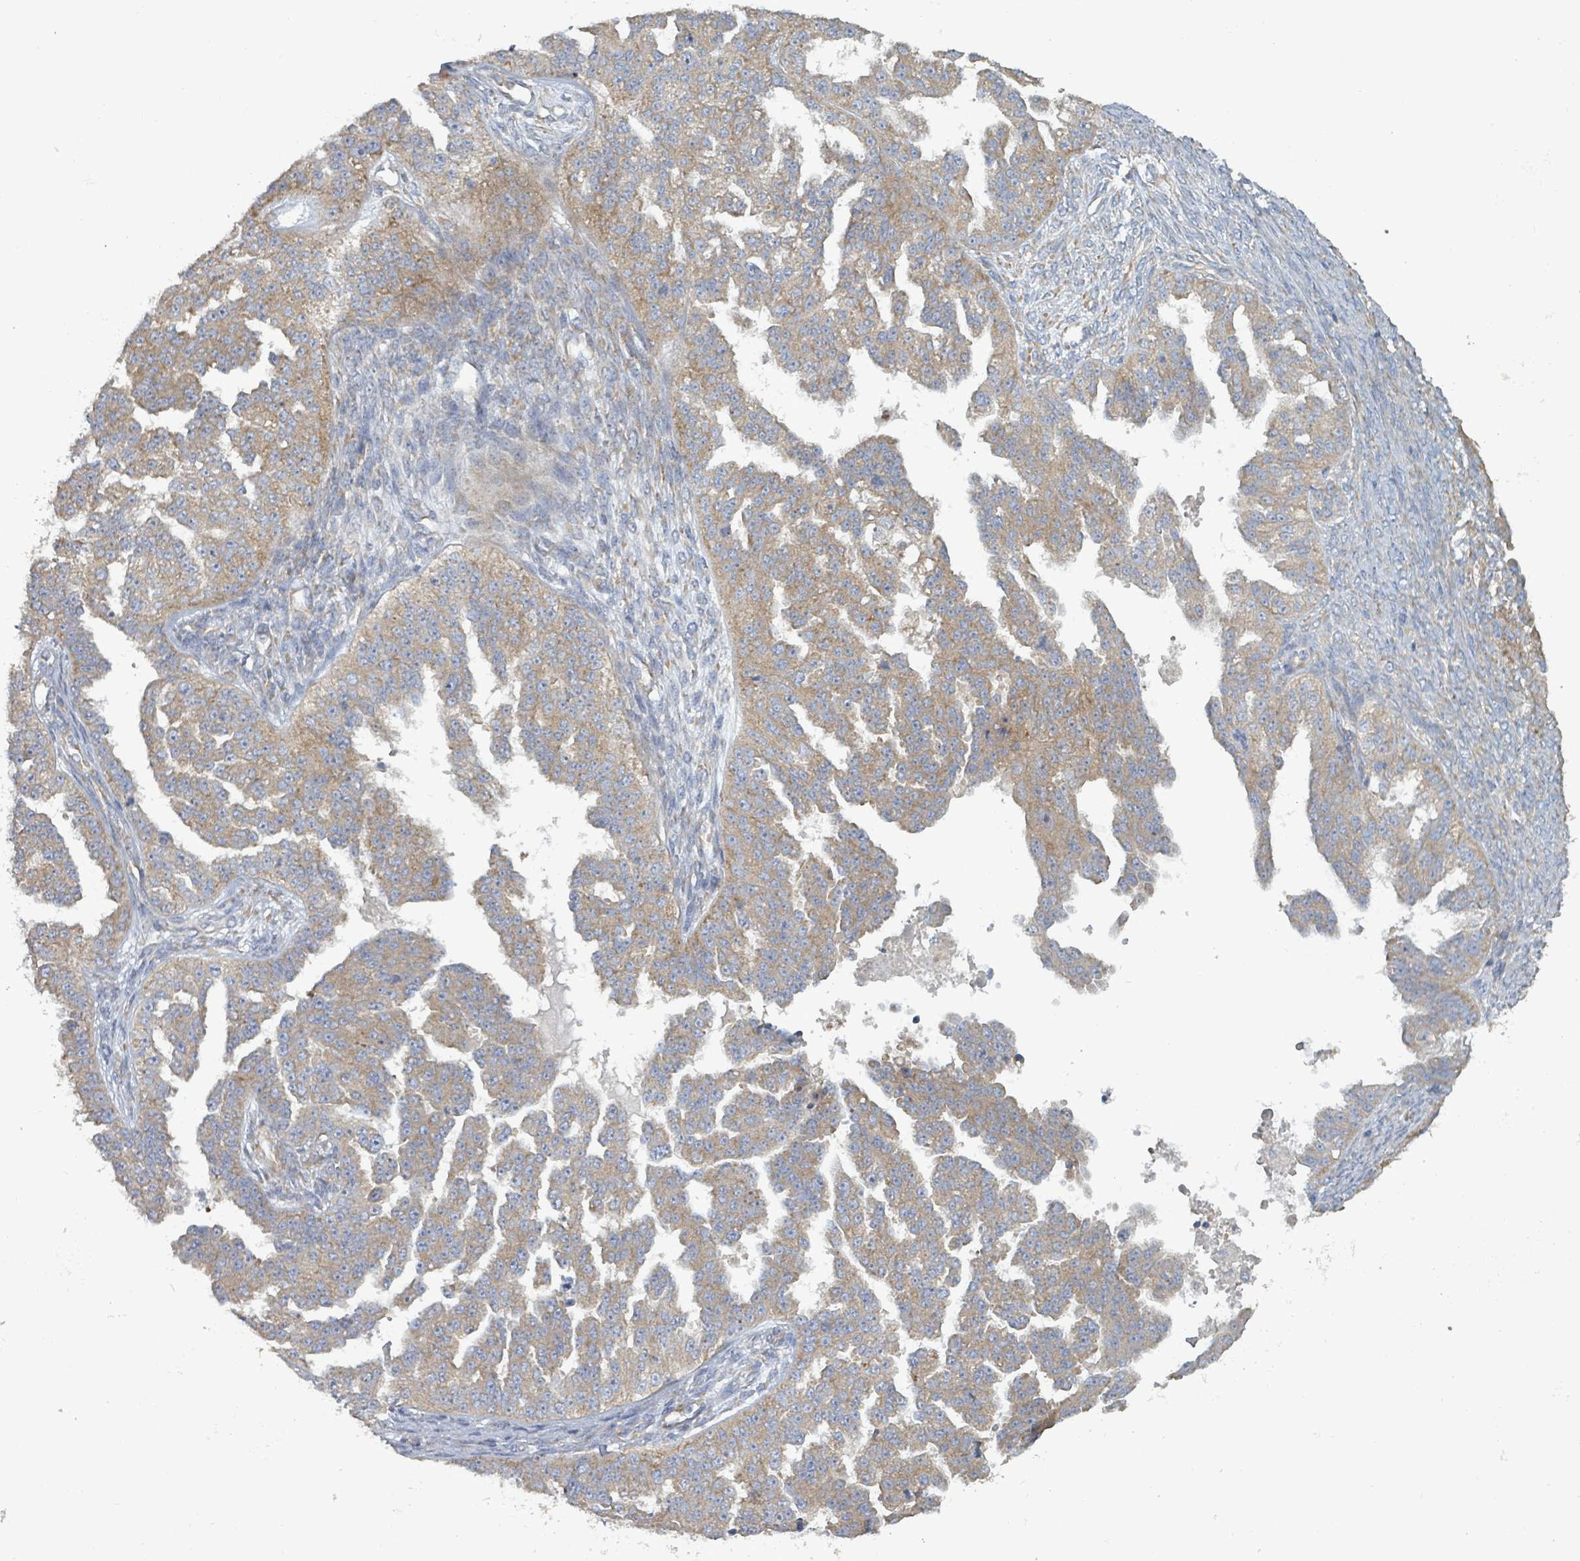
{"staining": {"intensity": "moderate", "quantity": ">75%", "location": "cytoplasmic/membranous"}, "tissue": "ovarian cancer", "cell_type": "Tumor cells", "image_type": "cancer", "snomed": [{"axis": "morphology", "description": "Cystadenocarcinoma, serous, NOS"}, {"axis": "topography", "description": "Ovary"}], "caption": "About >75% of tumor cells in human ovarian serous cystadenocarcinoma display moderate cytoplasmic/membranous protein staining as visualized by brown immunohistochemical staining.", "gene": "RPL32", "patient": {"sex": "female", "age": 58}}